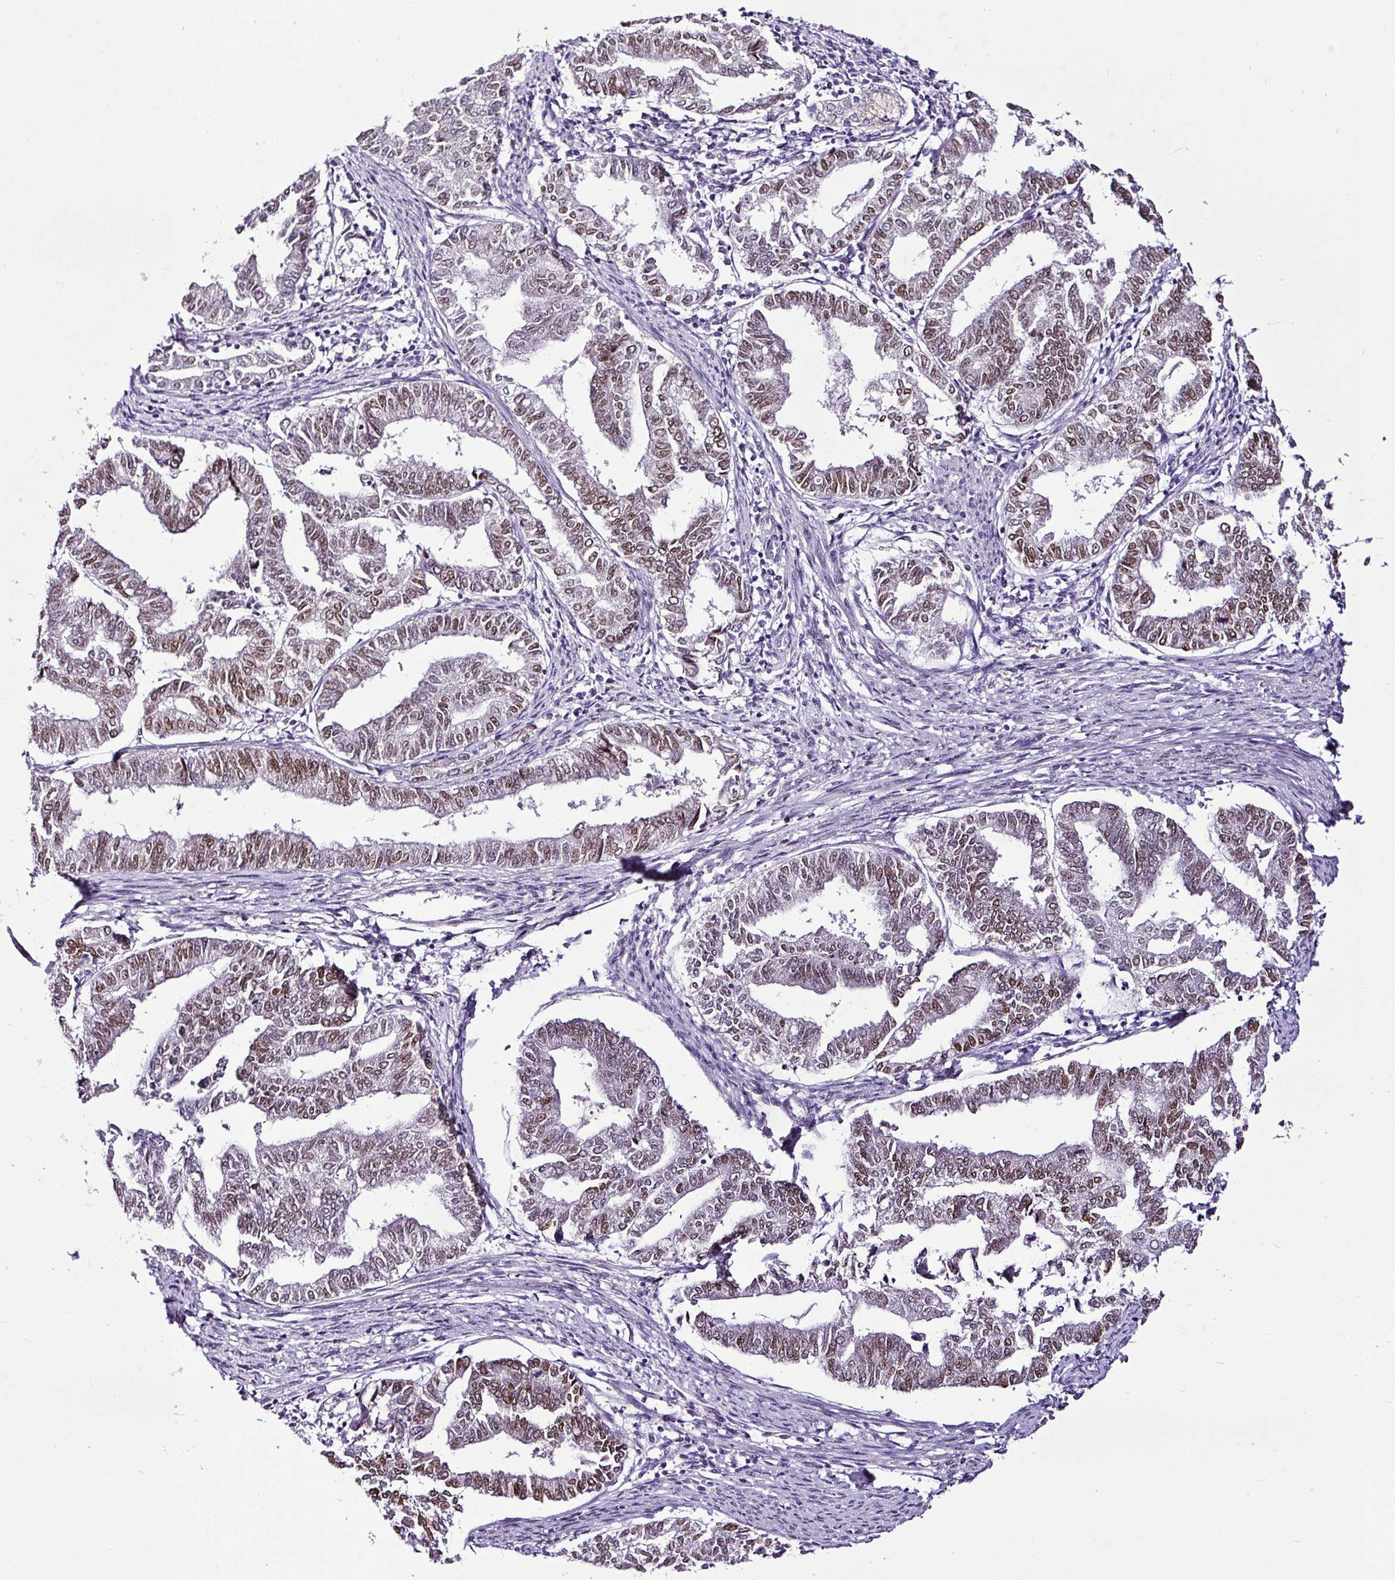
{"staining": {"intensity": "moderate", "quantity": "25%-75%", "location": "nuclear"}, "tissue": "endometrial cancer", "cell_type": "Tumor cells", "image_type": "cancer", "snomed": [{"axis": "morphology", "description": "Adenocarcinoma, NOS"}, {"axis": "topography", "description": "Endometrium"}], "caption": "Brown immunohistochemical staining in human endometrial cancer (adenocarcinoma) displays moderate nuclear expression in about 25%-75% of tumor cells.", "gene": "ESR1", "patient": {"sex": "female", "age": 79}}